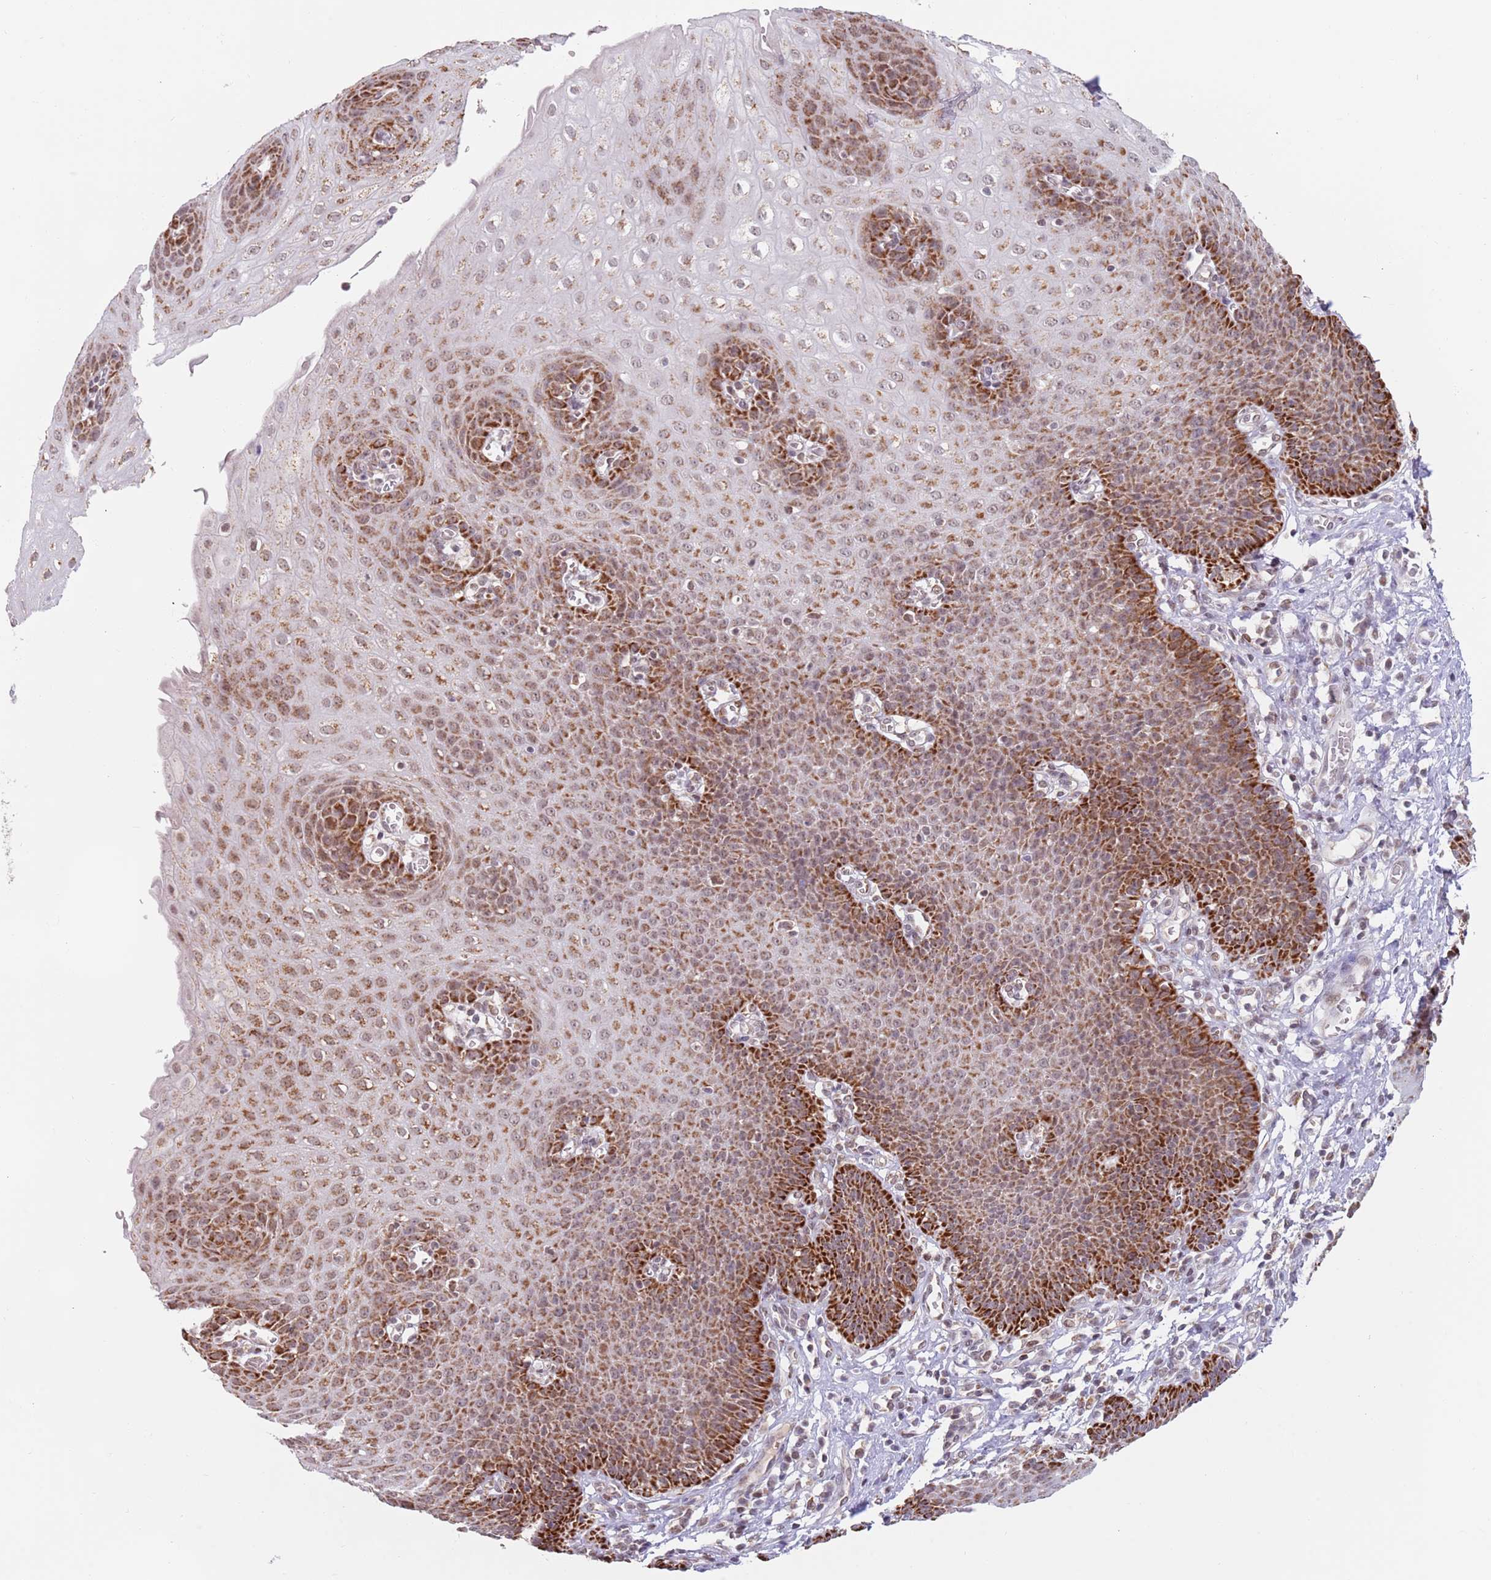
{"staining": {"intensity": "strong", "quantity": ">75%", "location": "cytoplasmic/membranous"}, "tissue": "esophagus", "cell_type": "Squamous epithelial cells", "image_type": "normal", "snomed": [{"axis": "morphology", "description": "Normal tissue, NOS"}, {"axis": "topography", "description": "Esophagus"}], "caption": "Esophagus stained with DAB (3,3'-diaminobenzidine) immunohistochemistry (IHC) demonstrates high levels of strong cytoplasmic/membranous positivity in approximately >75% of squamous epithelial cells. (Brightfield microscopy of DAB IHC at high magnification).", "gene": "TIMM13", "patient": {"sex": "male", "age": 71}}